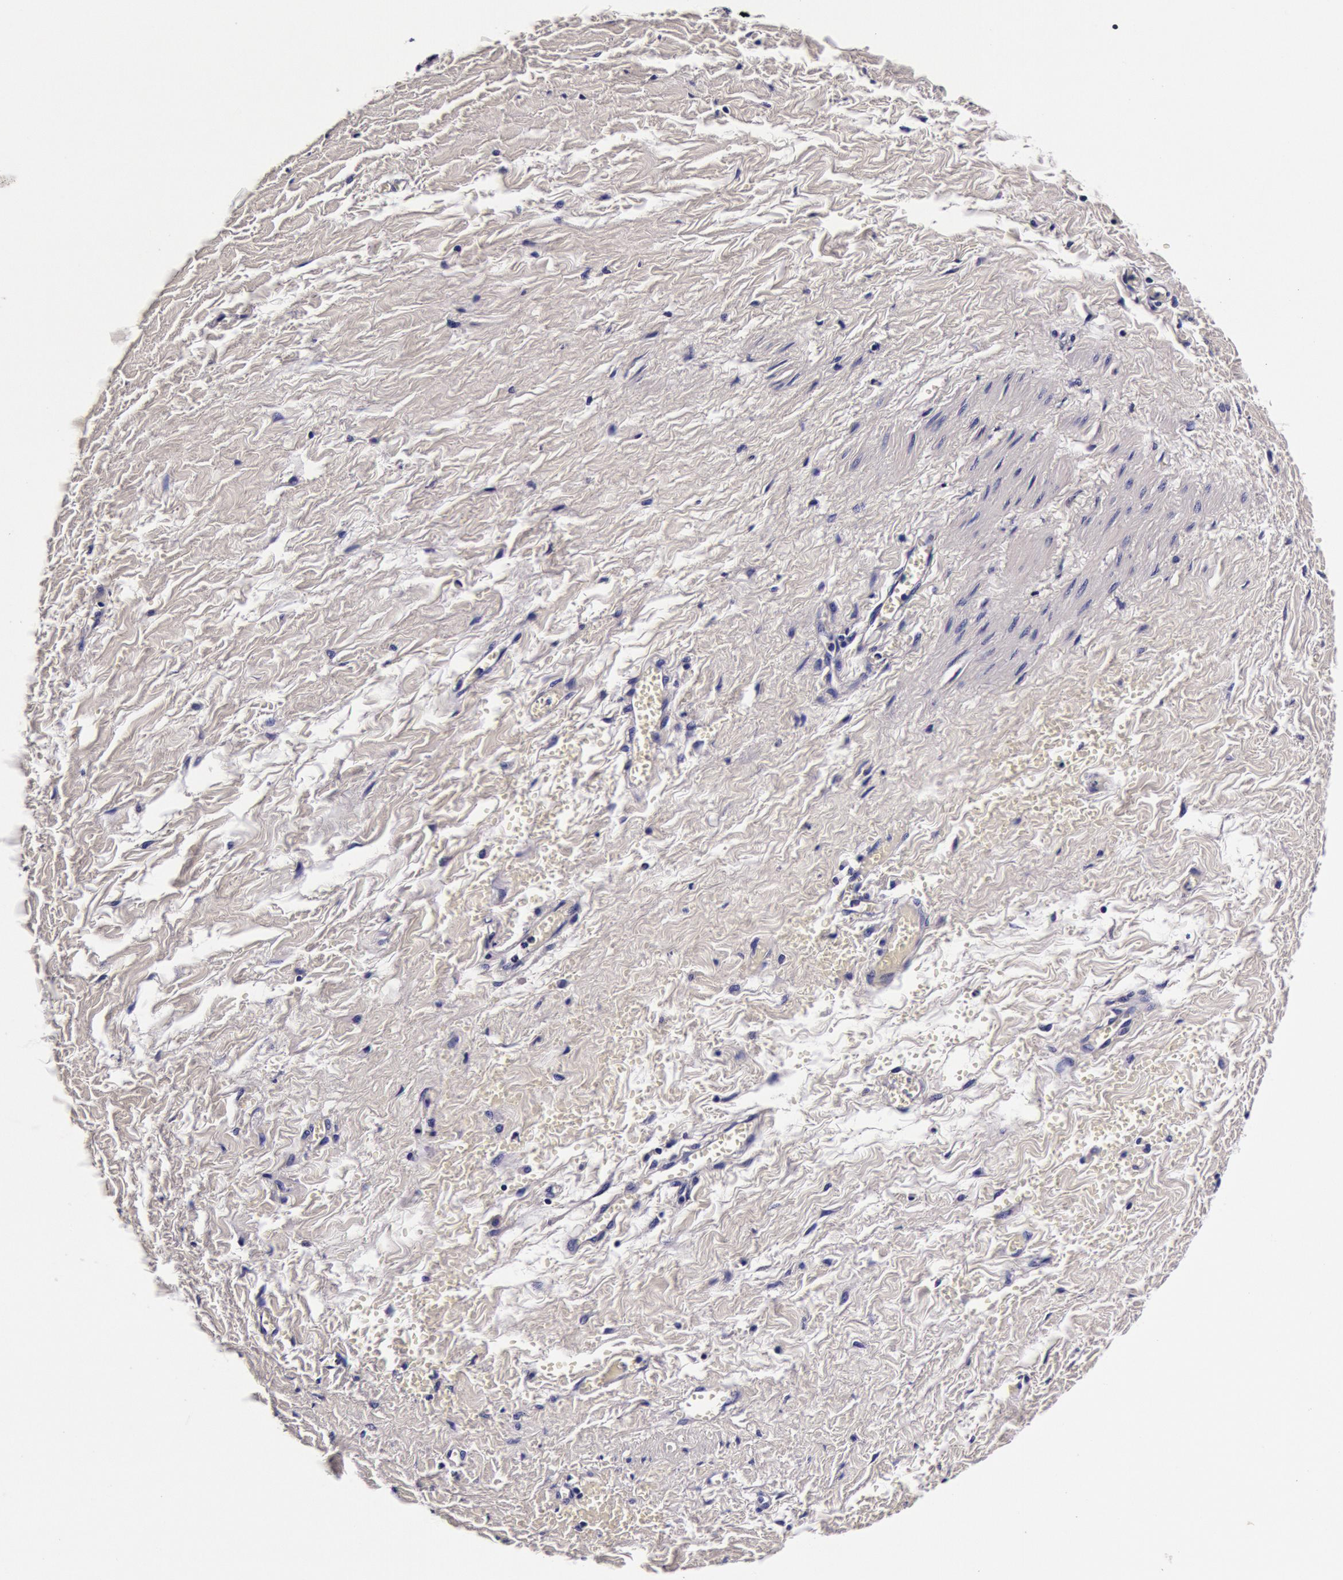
{"staining": {"intensity": "negative", "quantity": "none", "location": "none"}, "tissue": "smooth muscle", "cell_type": "Smooth muscle cells", "image_type": "normal", "snomed": [{"axis": "morphology", "description": "Normal tissue, NOS"}, {"axis": "topography", "description": "Uterus"}], "caption": "High power microscopy photomicrograph of an IHC histopathology image of benign smooth muscle, revealing no significant positivity in smooth muscle cells.", "gene": "CCDC22", "patient": {"sex": "female", "age": 56}}